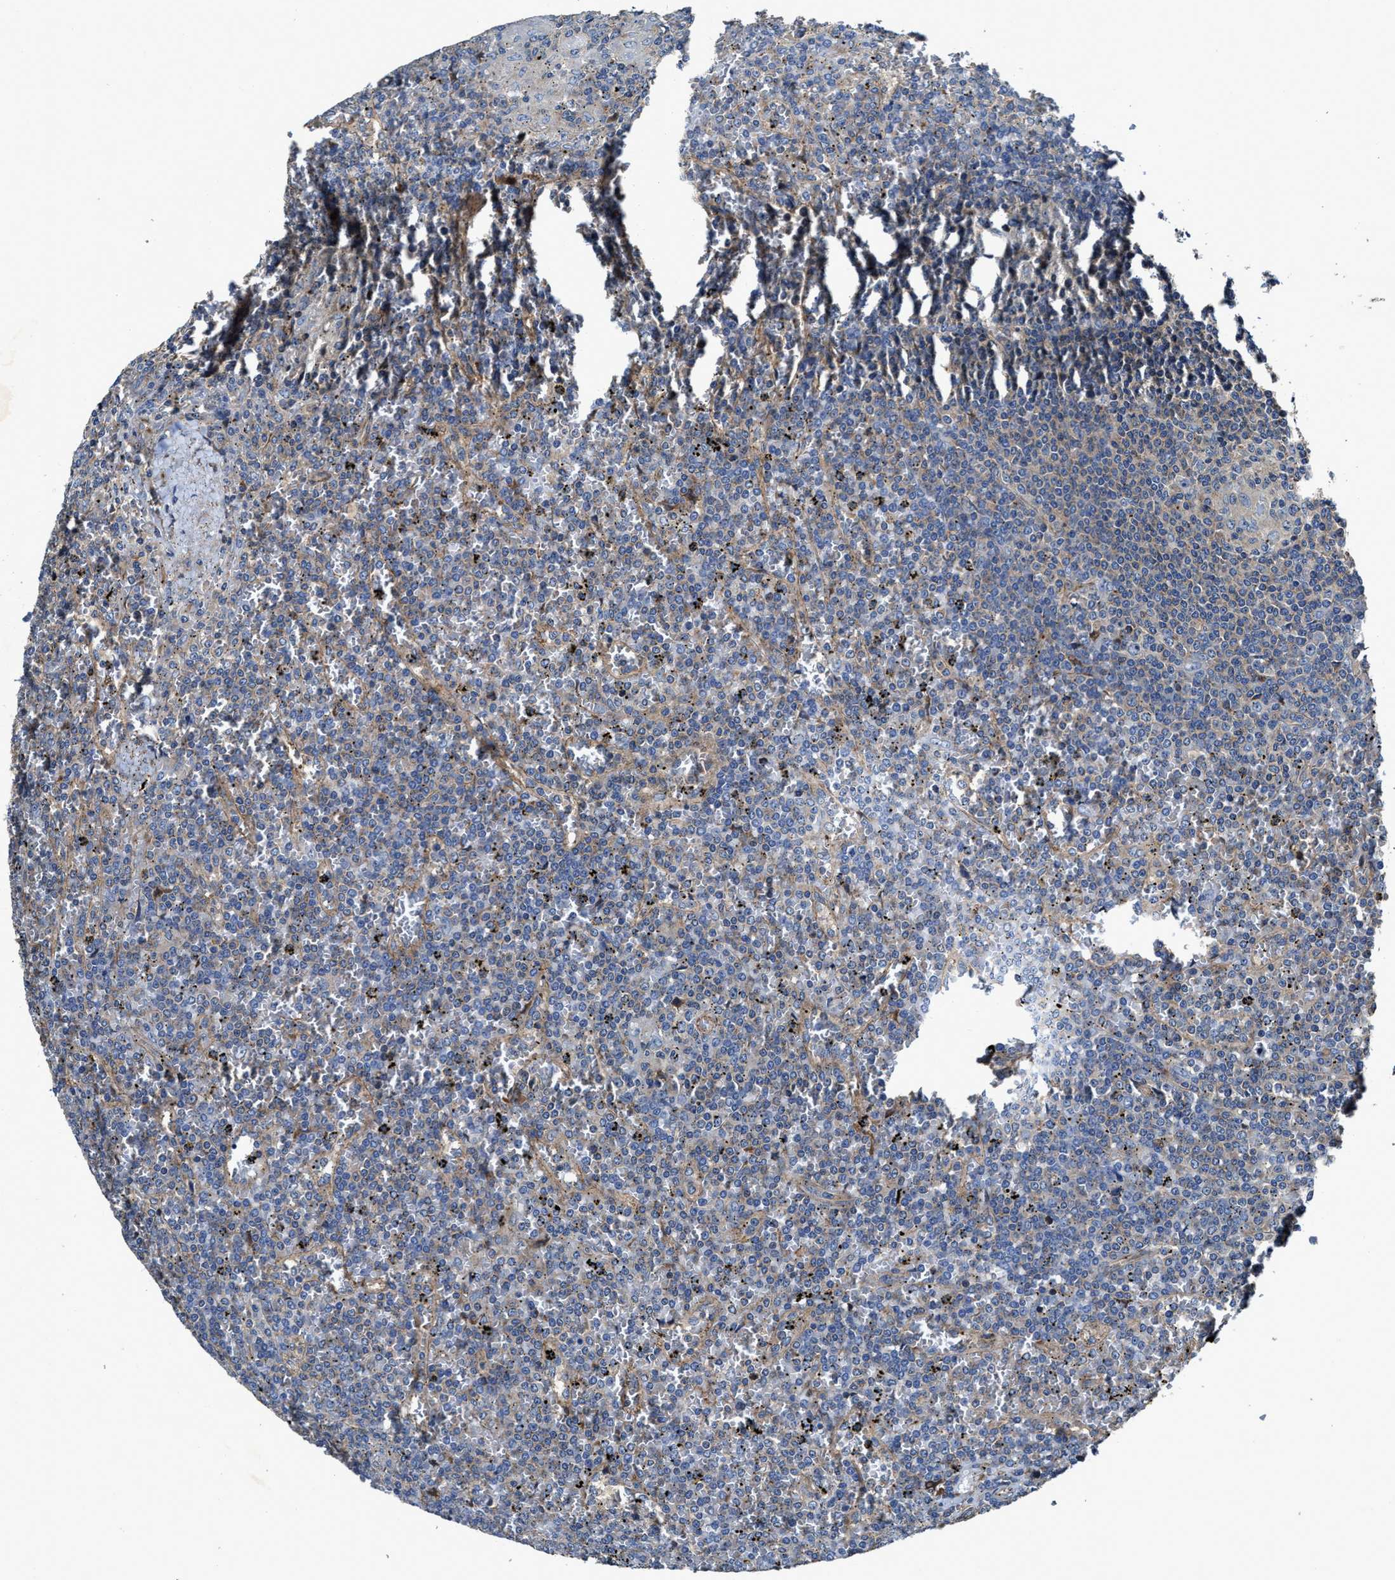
{"staining": {"intensity": "negative", "quantity": "none", "location": "none"}, "tissue": "lymphoma", "cell_type": "Tumor cells", "image_type": "cancer", "snomed": [{"axis": "morphology", "description": "Malignant lymphoma, non-Hodgkin's type, Low grade"}, {"axis": "topography", "description": "Spleen"}], "caption": "Immunohistochemistry (IHC) of lymphoma displays no expression in tumor cells.", "gene": "PTAR1", "patient": {"sex": "female", "age": 19}}